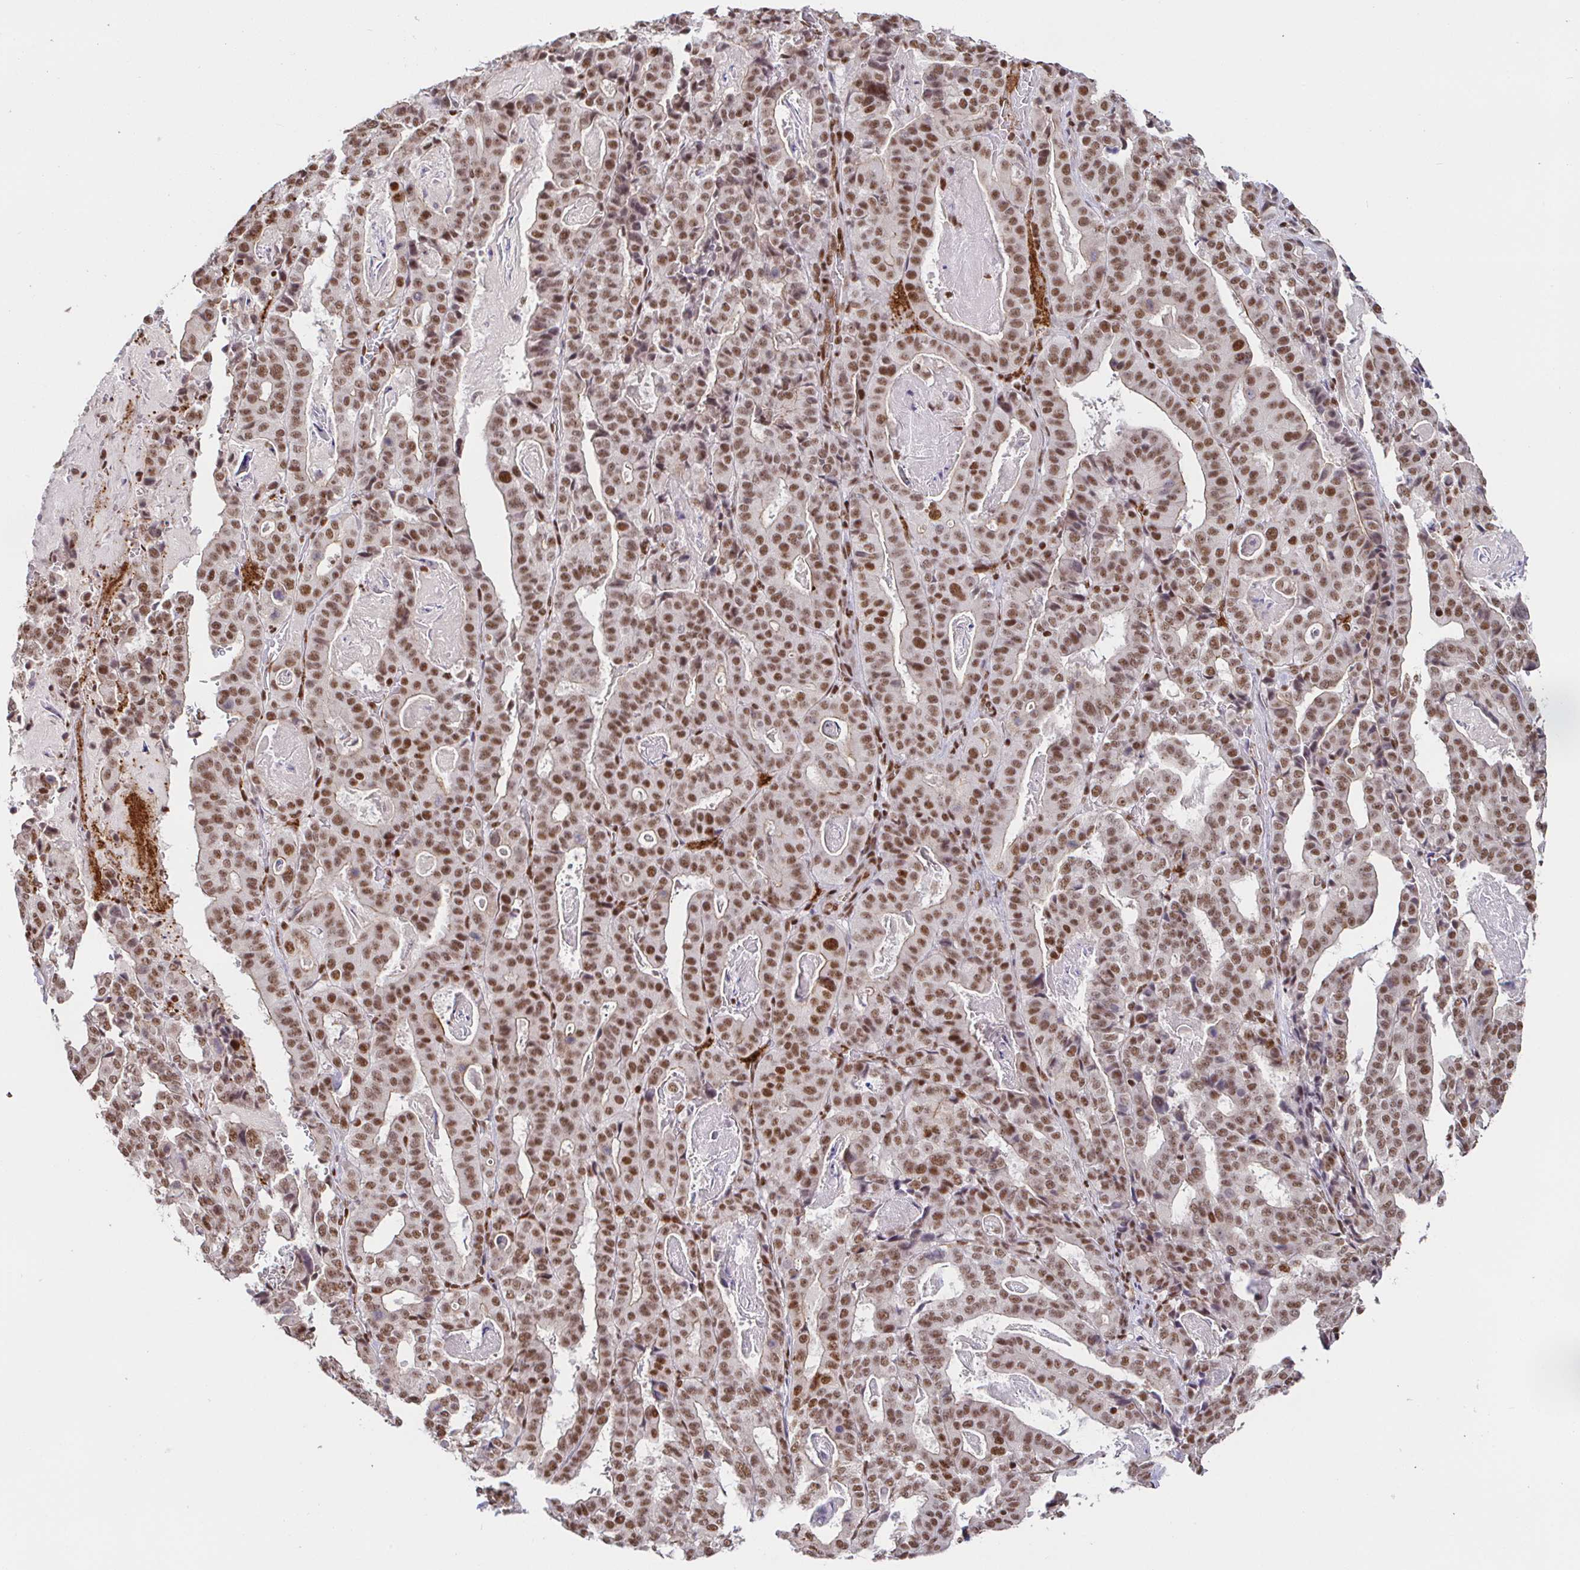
{"staining": {"intensity": "moderate", "quantity": ">75%", "location": "nuclear"}, "tissue": "stomach cancer", "cell_type": "Tumor cells", "image_type": "cancer", "snomed": [{"axis": "morphology", "description": "Adenocarcinoma, NOS"}, {"axis": "topography", "description": "Stomach"}], "caption": "Human stomach adenocarcinoma stained with a brown dye shows moderate nuclear positive staining in about >75% of tumor cells.", "gene": "SP3", "patient": {"sex": "male", "age": 48}}